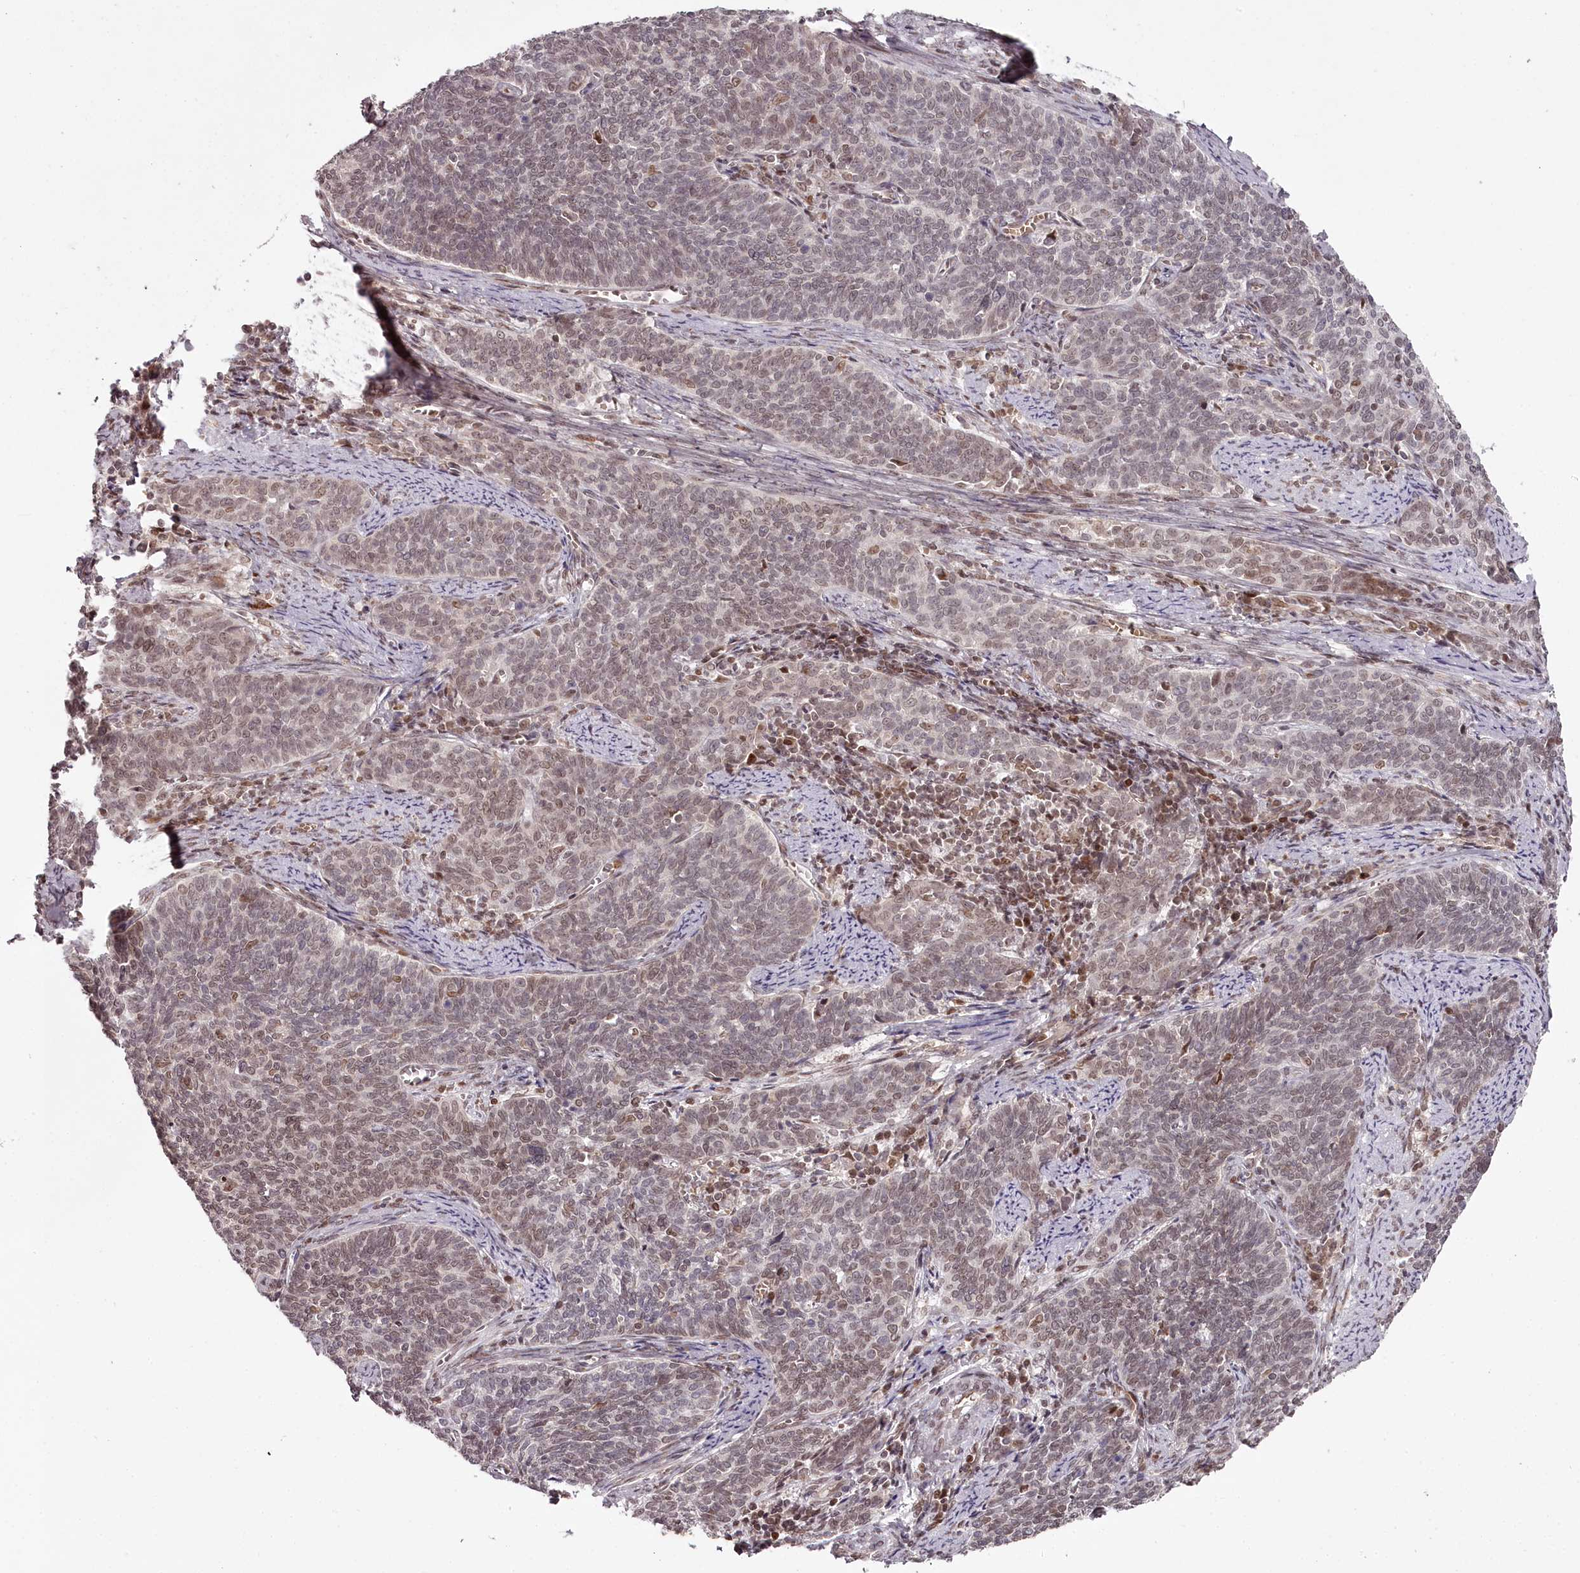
{"staining": {"intensity": "weak", "quantity": "25%-75%", "location": "nuclear"}, "tissue": "cervical cancer", "cell_type": "Tumor cells", "image_type": "cancer", "snomed": [{"axis": "morphology", "description": "Squamous cell carcinoma, NOS"}, {"axis": "topography", "description": "Cervix"}], "caption": "Protein expression analysis of cervical cancer (squamous cell carcinoma) displays weak nuclear expression in about 25%-75% of tumor cells.", "gene": "THYN1", "patient": {"sex": "female", "age": 39}}